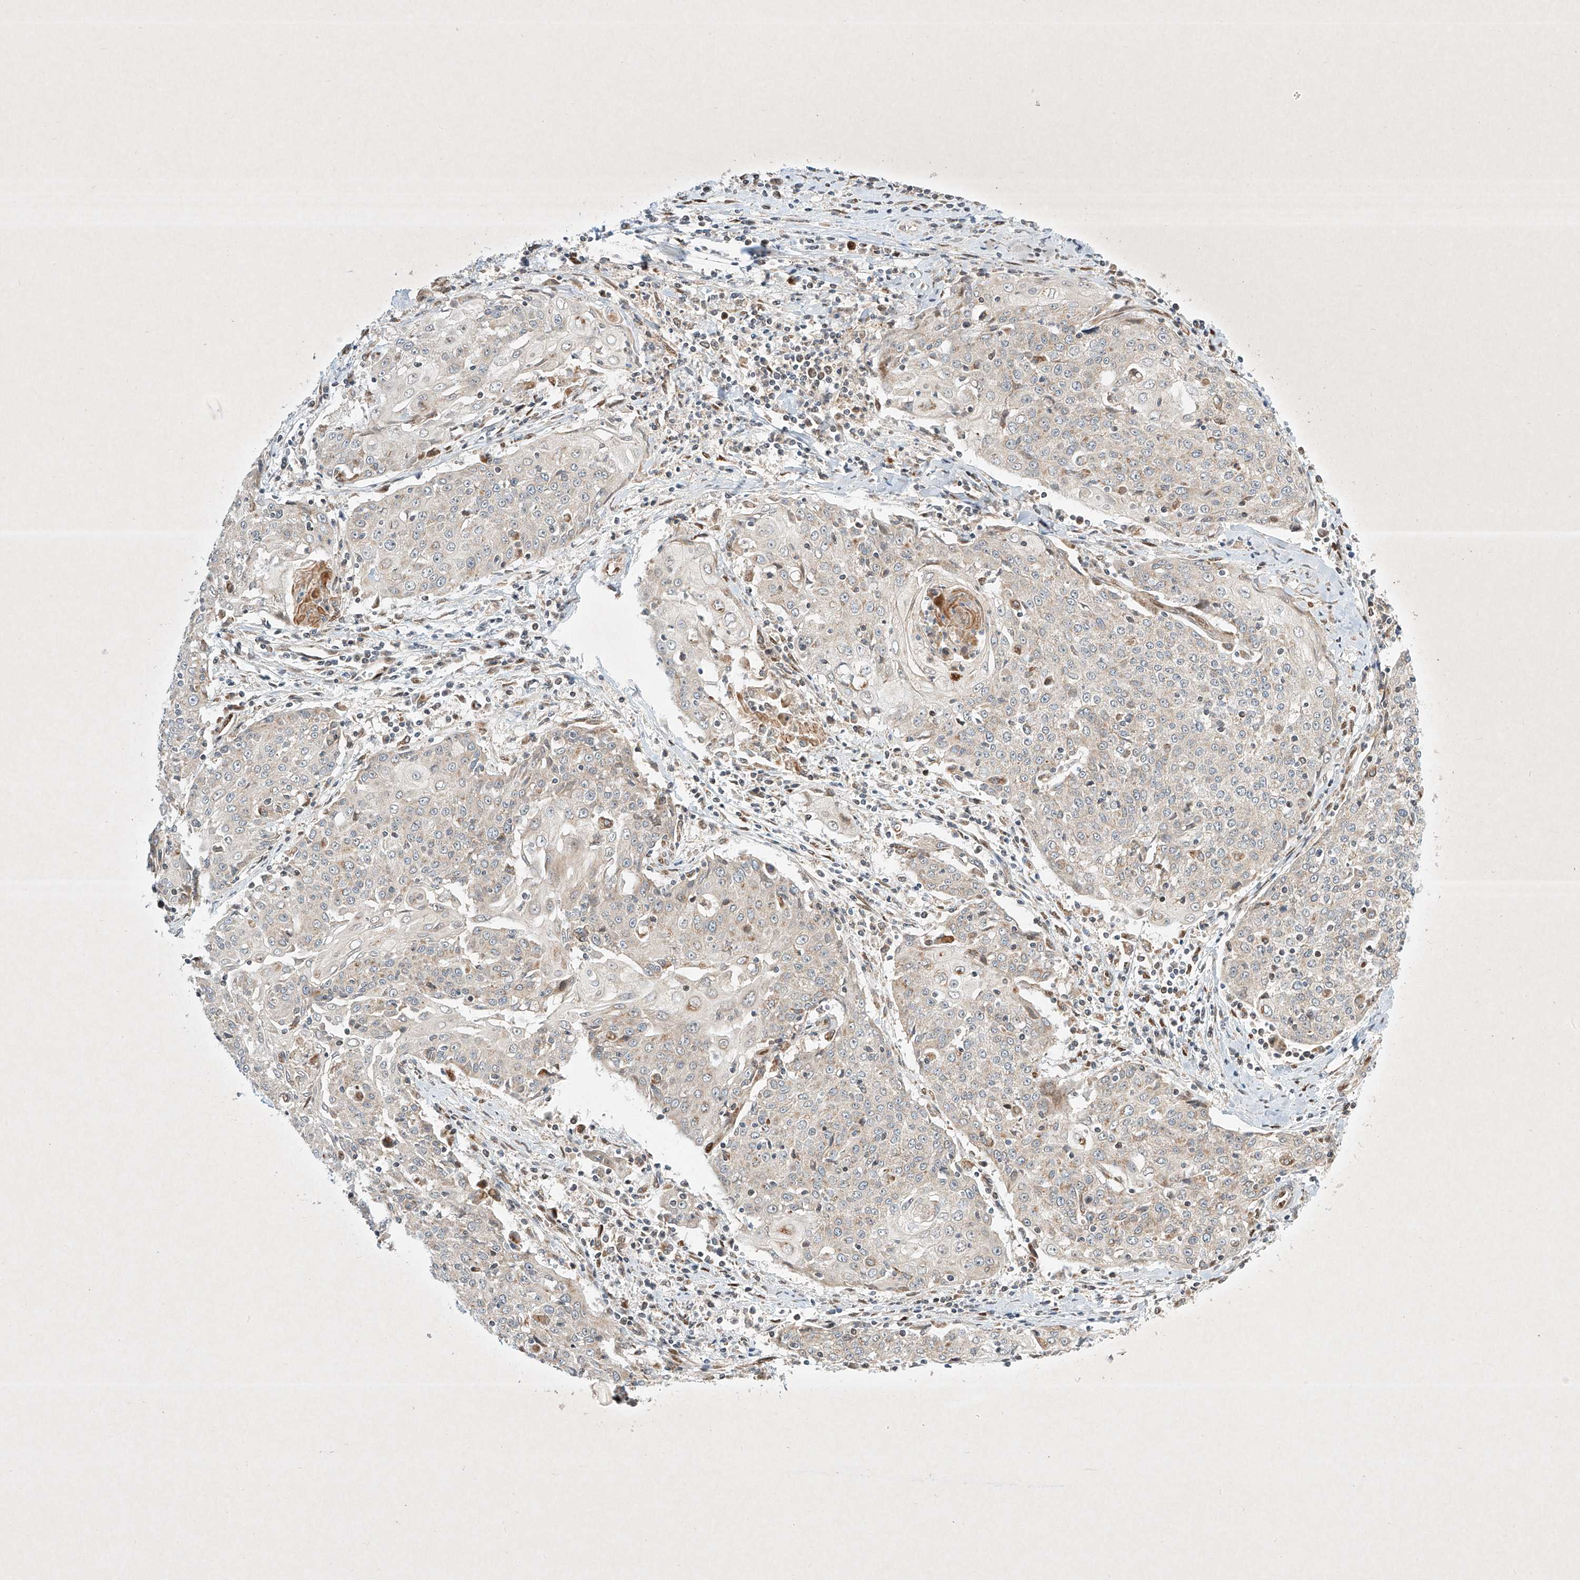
{"staining": {"intensity": "weak", "quantity": "<25%", "location": "cytoplasmic/membranous"}, "tissue": "cervical cancer", "cell_type": "Tumor cells", "image_type": "cancer", "snomed": [{"axis": "morphology", "description": "Squamous cell carcinoma, NOS"}, {"axis": "topography", "description": "Cervix"}], "caption": "DAB (3,3'-diaminobenzidine) immunohistochemical staining of squamous cell carcinoma (cervical) shows no significant expression in tumor cells.", "gene": "EPG5", "patient": {"sex": "female", "age": 48}}